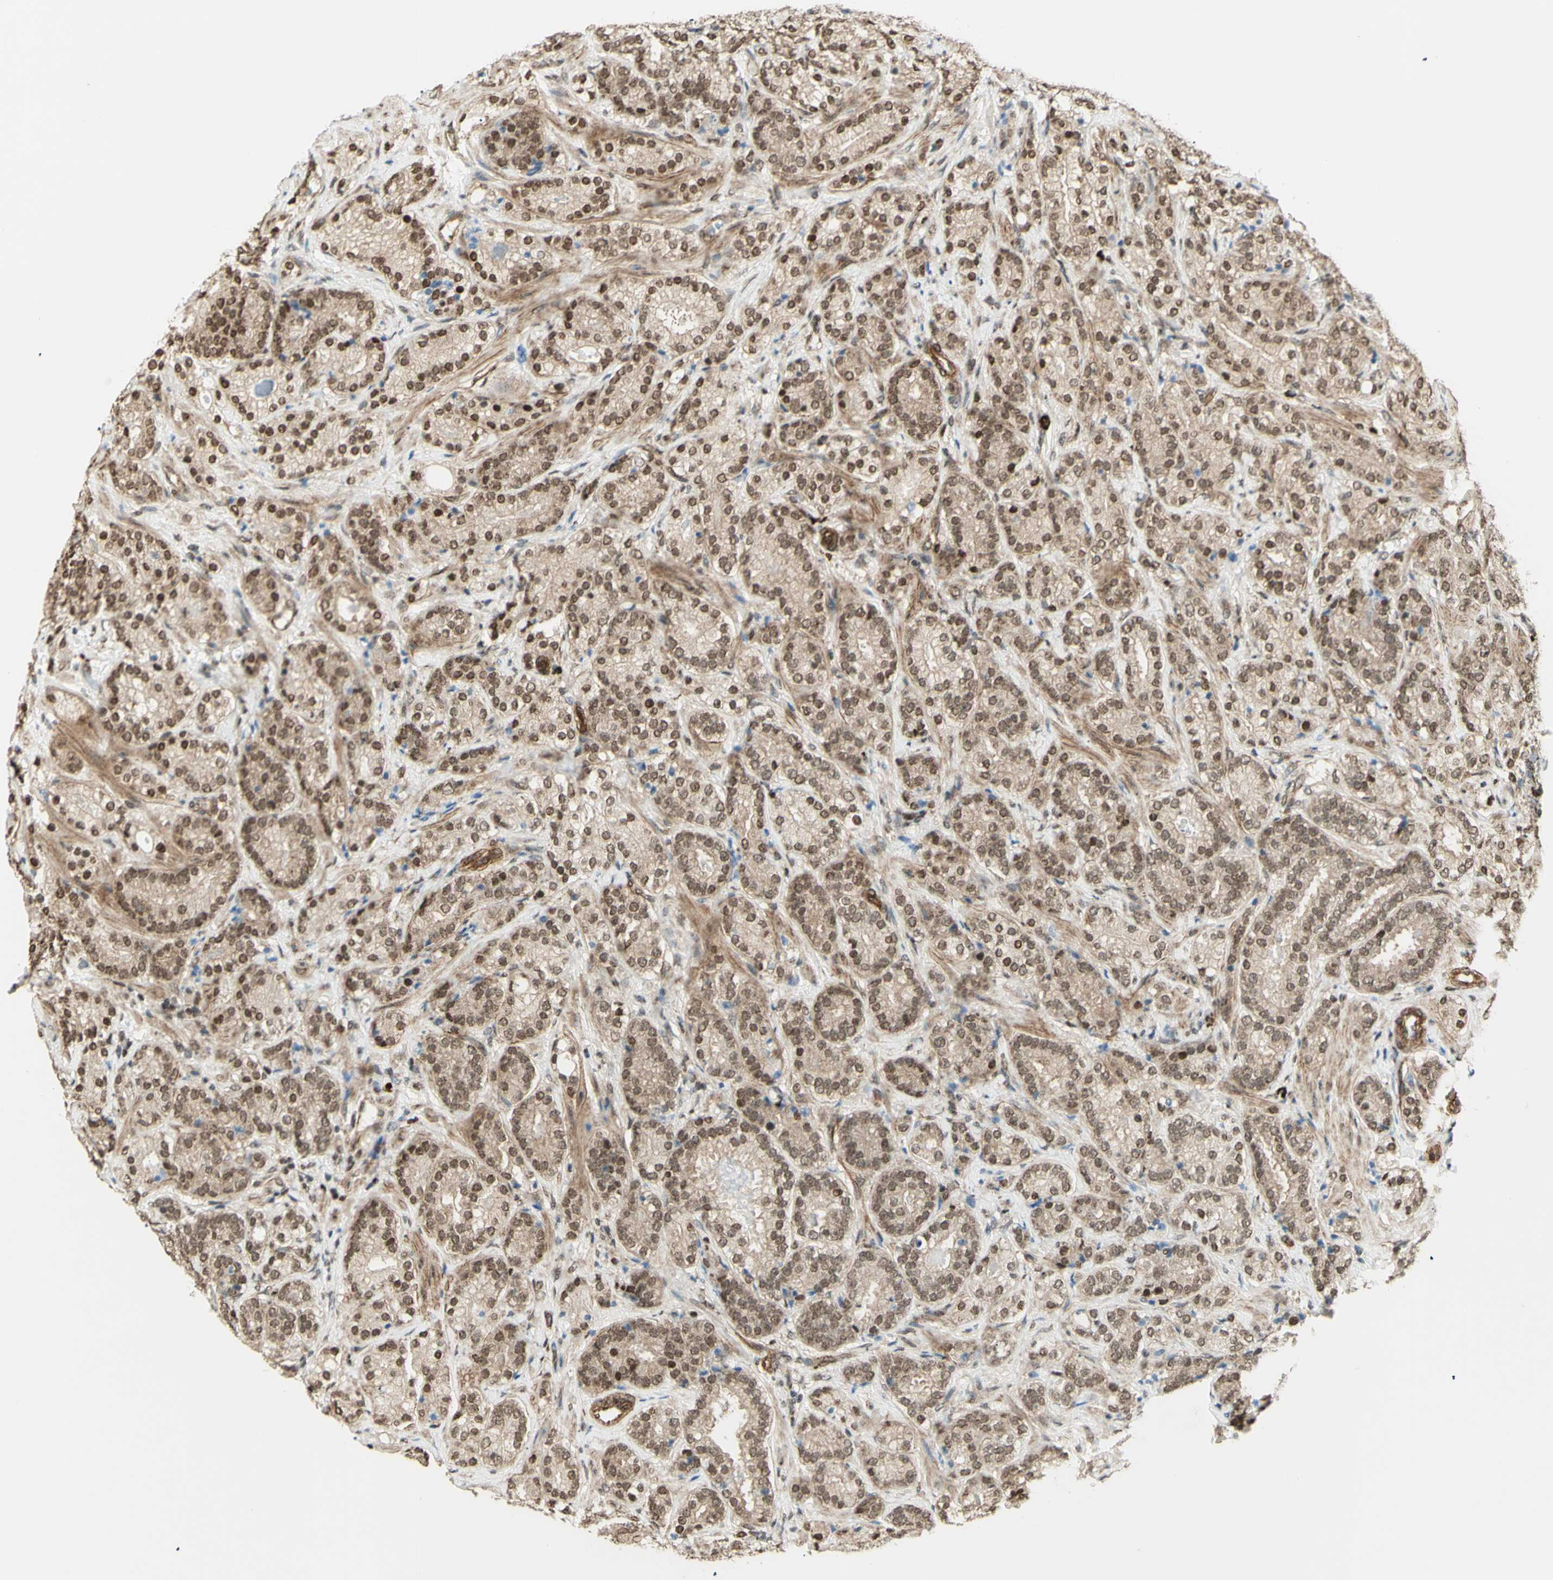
{"staining": {"intensity": "moderate", "quantity": ">75%", "location": "nuclear"}, "tissue": "prostate cancer", "cell_type": "Tumor cells", "image_type": "cancer", "snomed": [{"axis": "morphology", "description": "Adenocarcinoma, High grade"}, {"axis": "topography", "description": "Prostate"}], "caption": "Approximately >75% of tumor cells in prostate high-grade adenocarcinoma reveal moderate nuclear protein positivity as visualized by brown immunohistochemical staining.", "gene": "ZMYM6", "patient": {"sex": "male", "age": 61}}